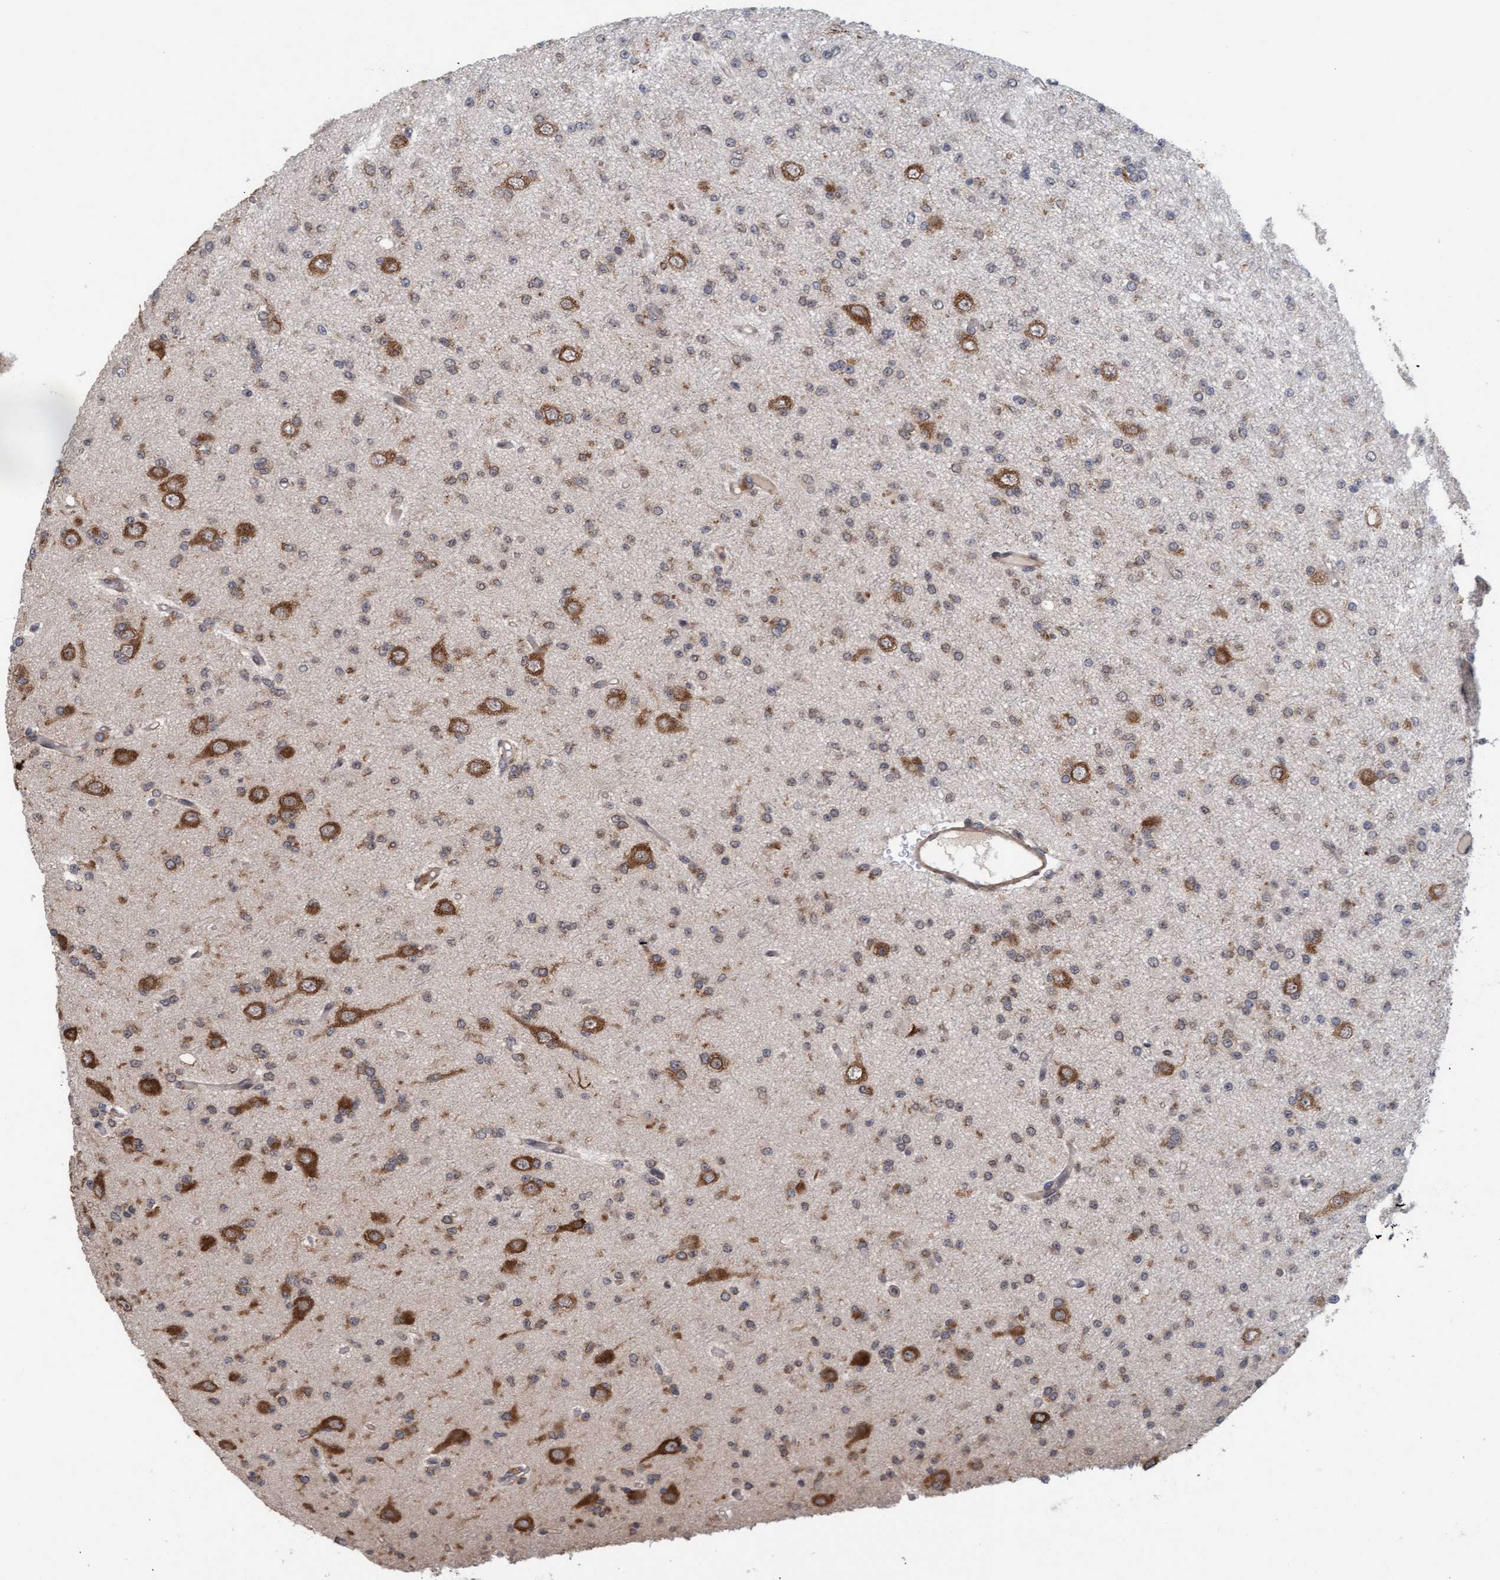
{"staining": {"intensity": "weak", "quantity": ">75%", "location": "cytoplasmic/membranous"}, "tissue": "glioma", "cell_type": "Tumor cells", "image_type": "cancer", "snomed": [{"axis": "morphology", "description": "Glioma, malignant, Low grade"}, {"axis": "topography", "description": "Brain"}], "caption": "An image of human glioma stained for a protein reveals weak cytoplasmic/membranous brown staining in tumor cells.", "gene": "FXR2", "patient": {"sex": "female", "age": 22}}